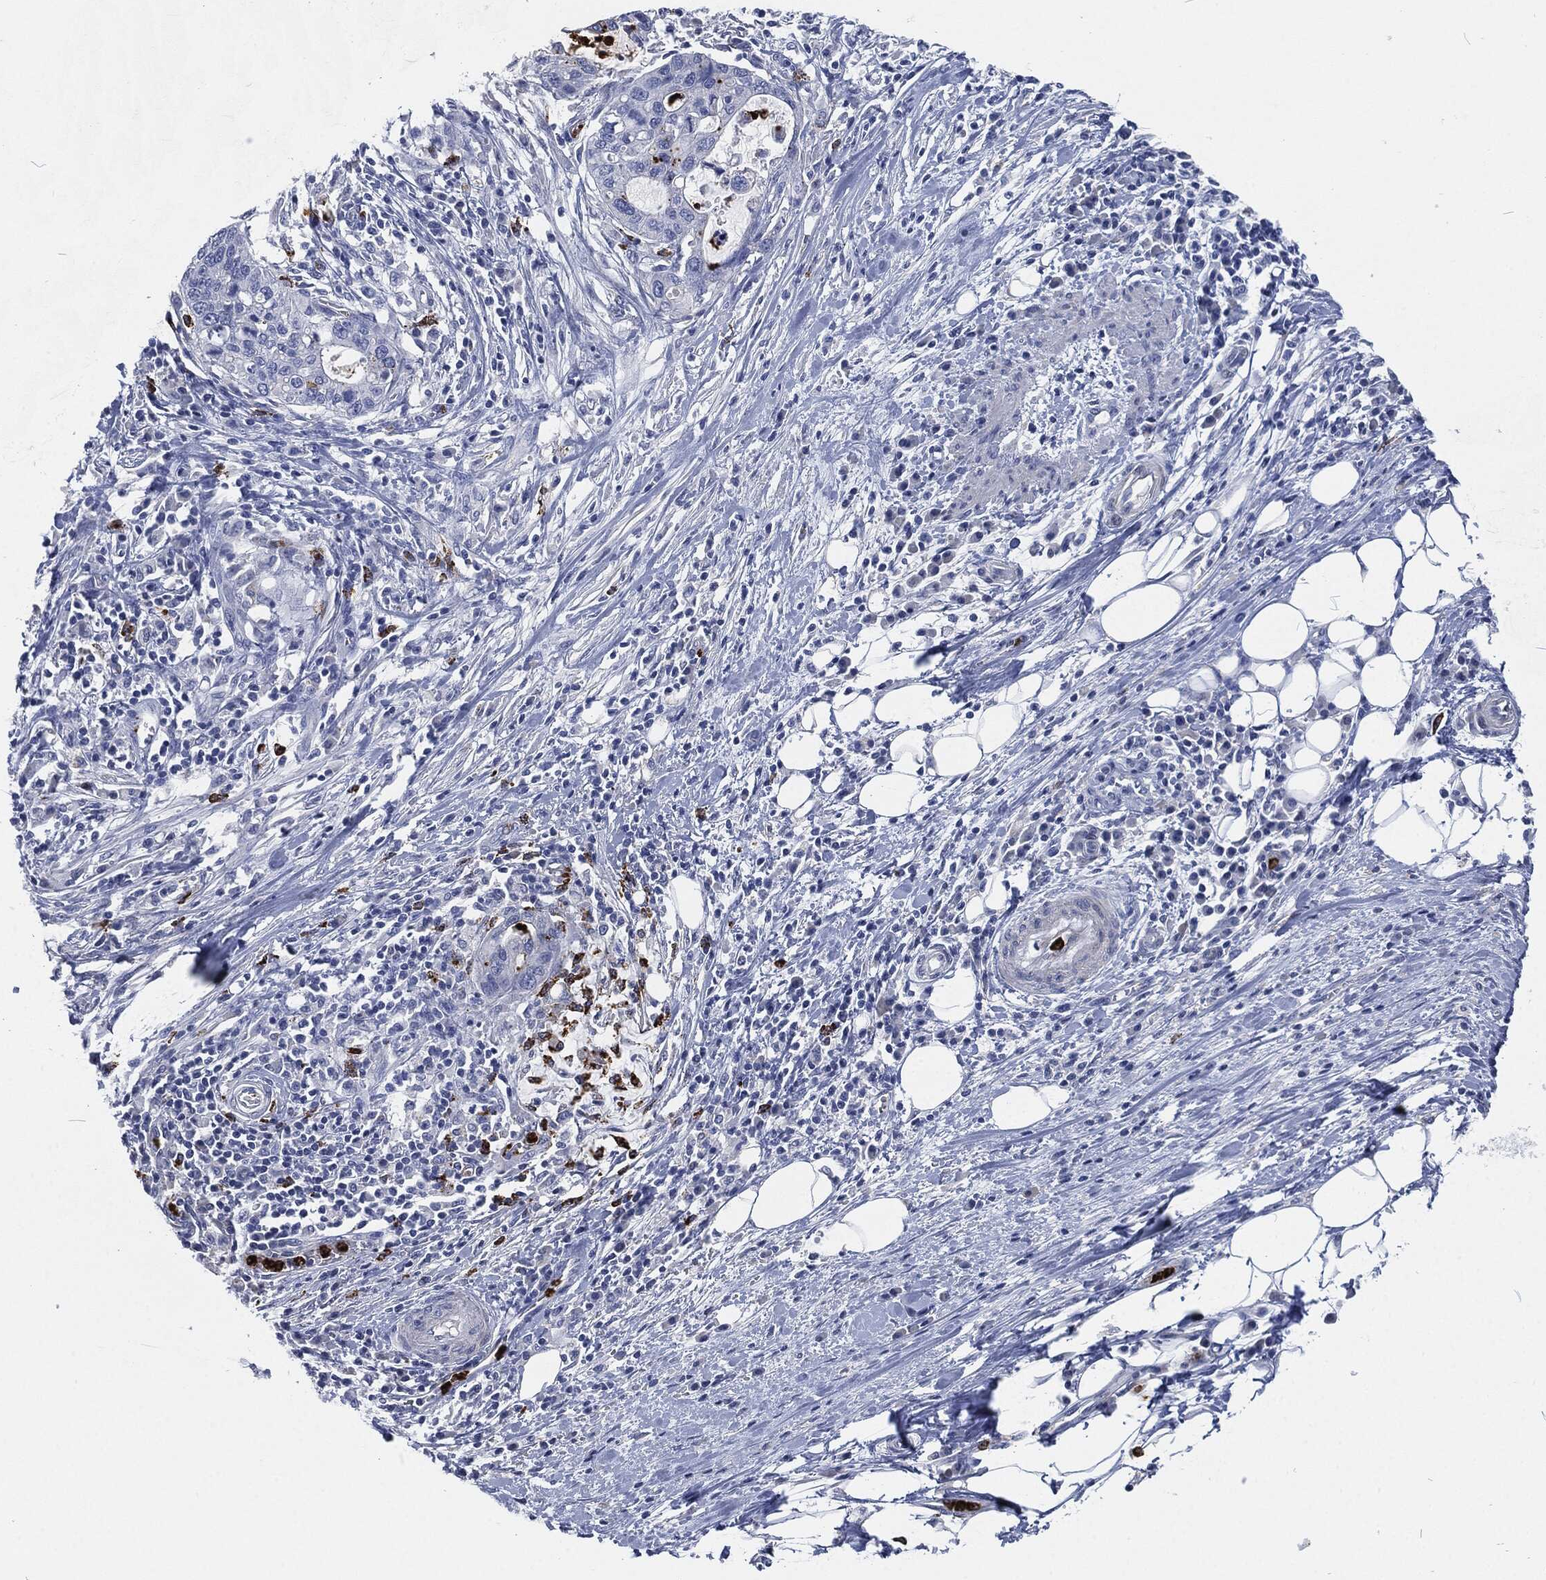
{"staining": {"intensity": "negative", "quantity": "none", "location": "none"}, "tissue": "stomach cancer", "cell_type": "Tumor cells", "image_type": "cancer", "snomed": [{"axis": "morphology", "description": "Adenocarcinoma, NOS"}, {"axis": "topography", "description": "Stomach"}], "caption": "Adenocarcinoma (stomach) stained for a protein using immunohistochemistry reveals no positivity tumor cells.", "gene": "MPO", "patient": {"sex": "male", "age": 54}}